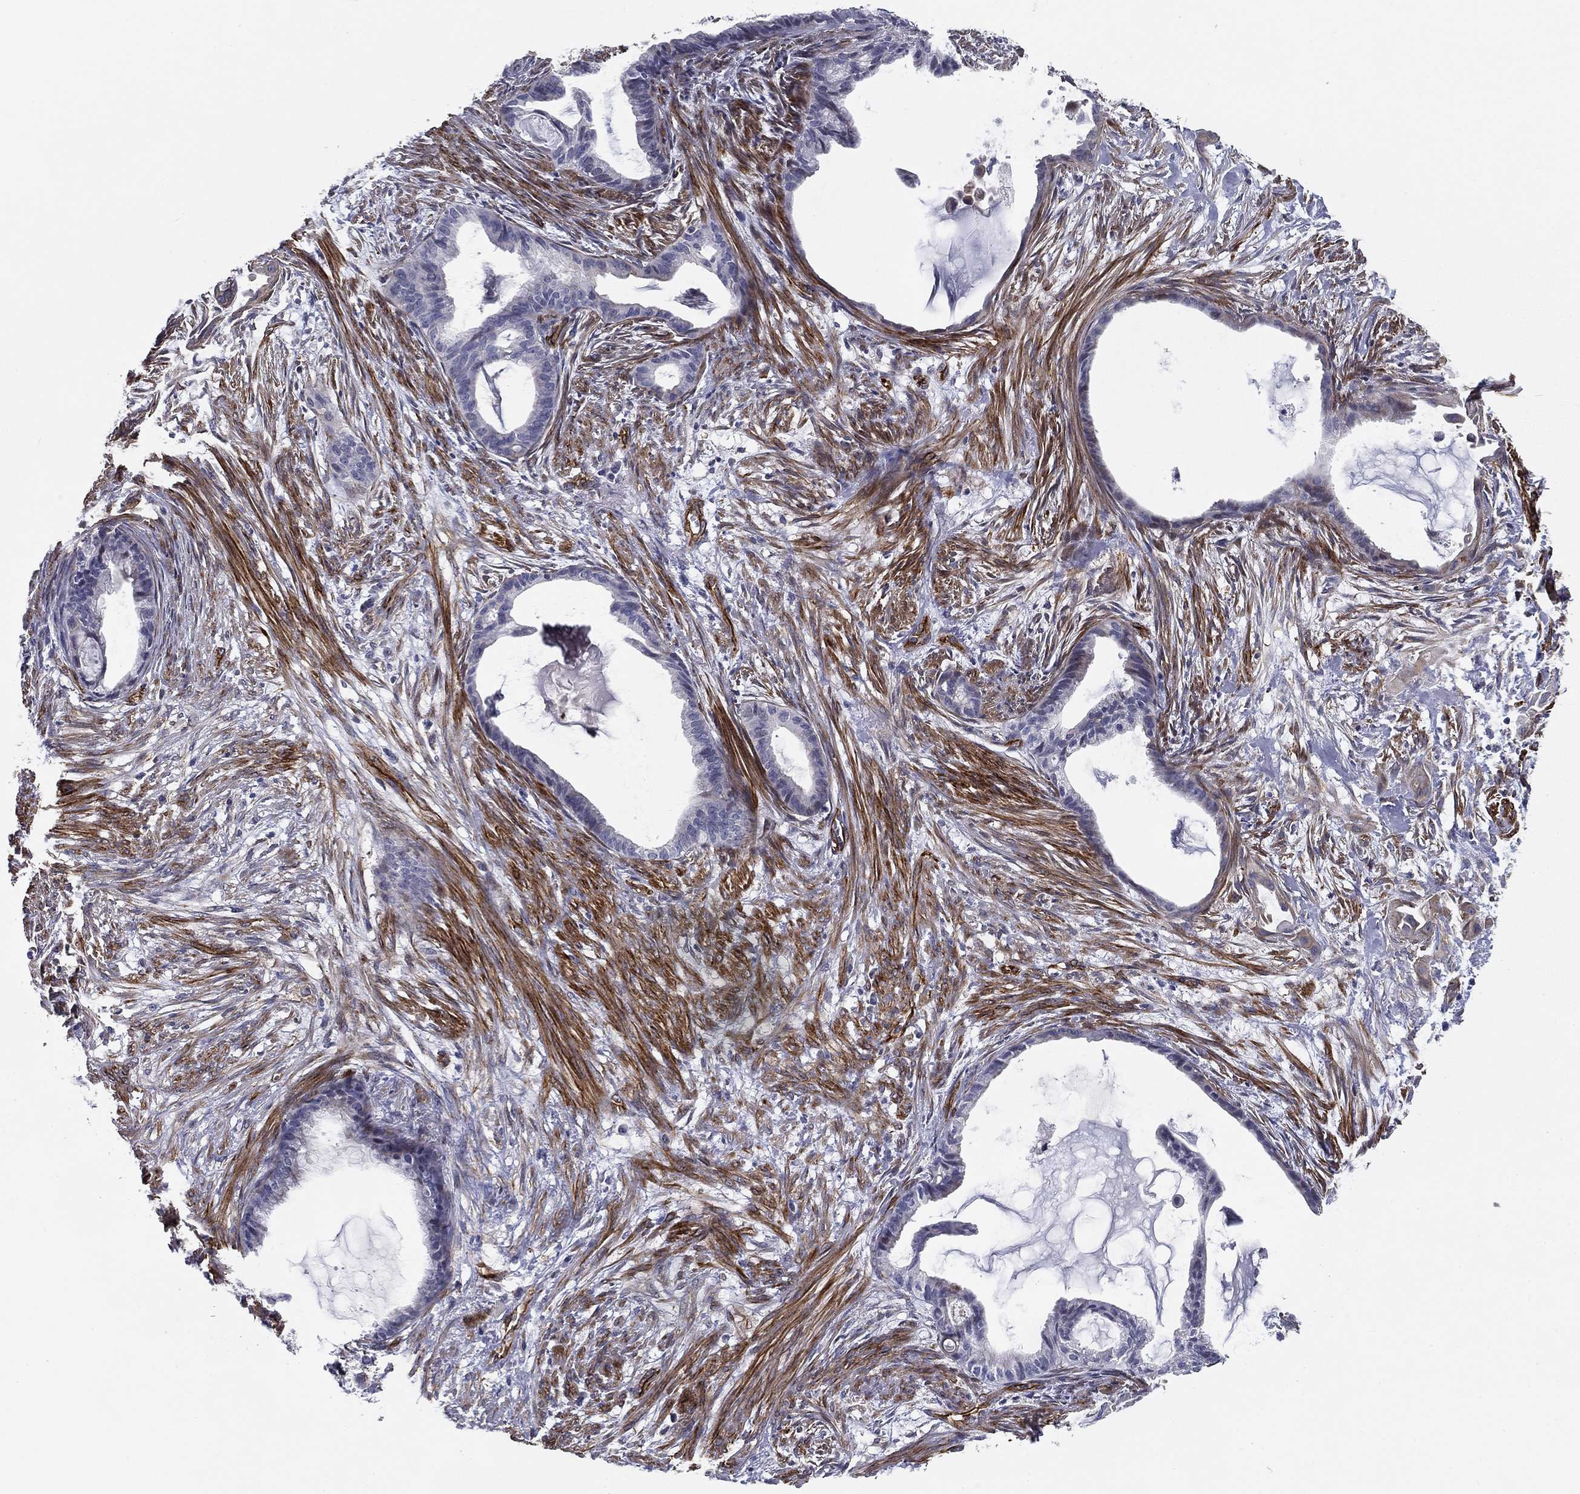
{"staining": {"intensity": "negative", "quantity": "none", "location": "none"}, "tissue": "endometrial cancer", "cell_type": "Tumor cells", "image_type": "cancer", "snomed": [{"axis": "morphology", "description": "Adenocarcinoma, NOS"}, {"axis": "topography", "description": "Endometrium"}], "caption": "The micrograph demonstrates no significant expression in tumor cells of endometrial cancer.", "gene": "SYNC", "patient": {"sex": "female", "age": 86}}